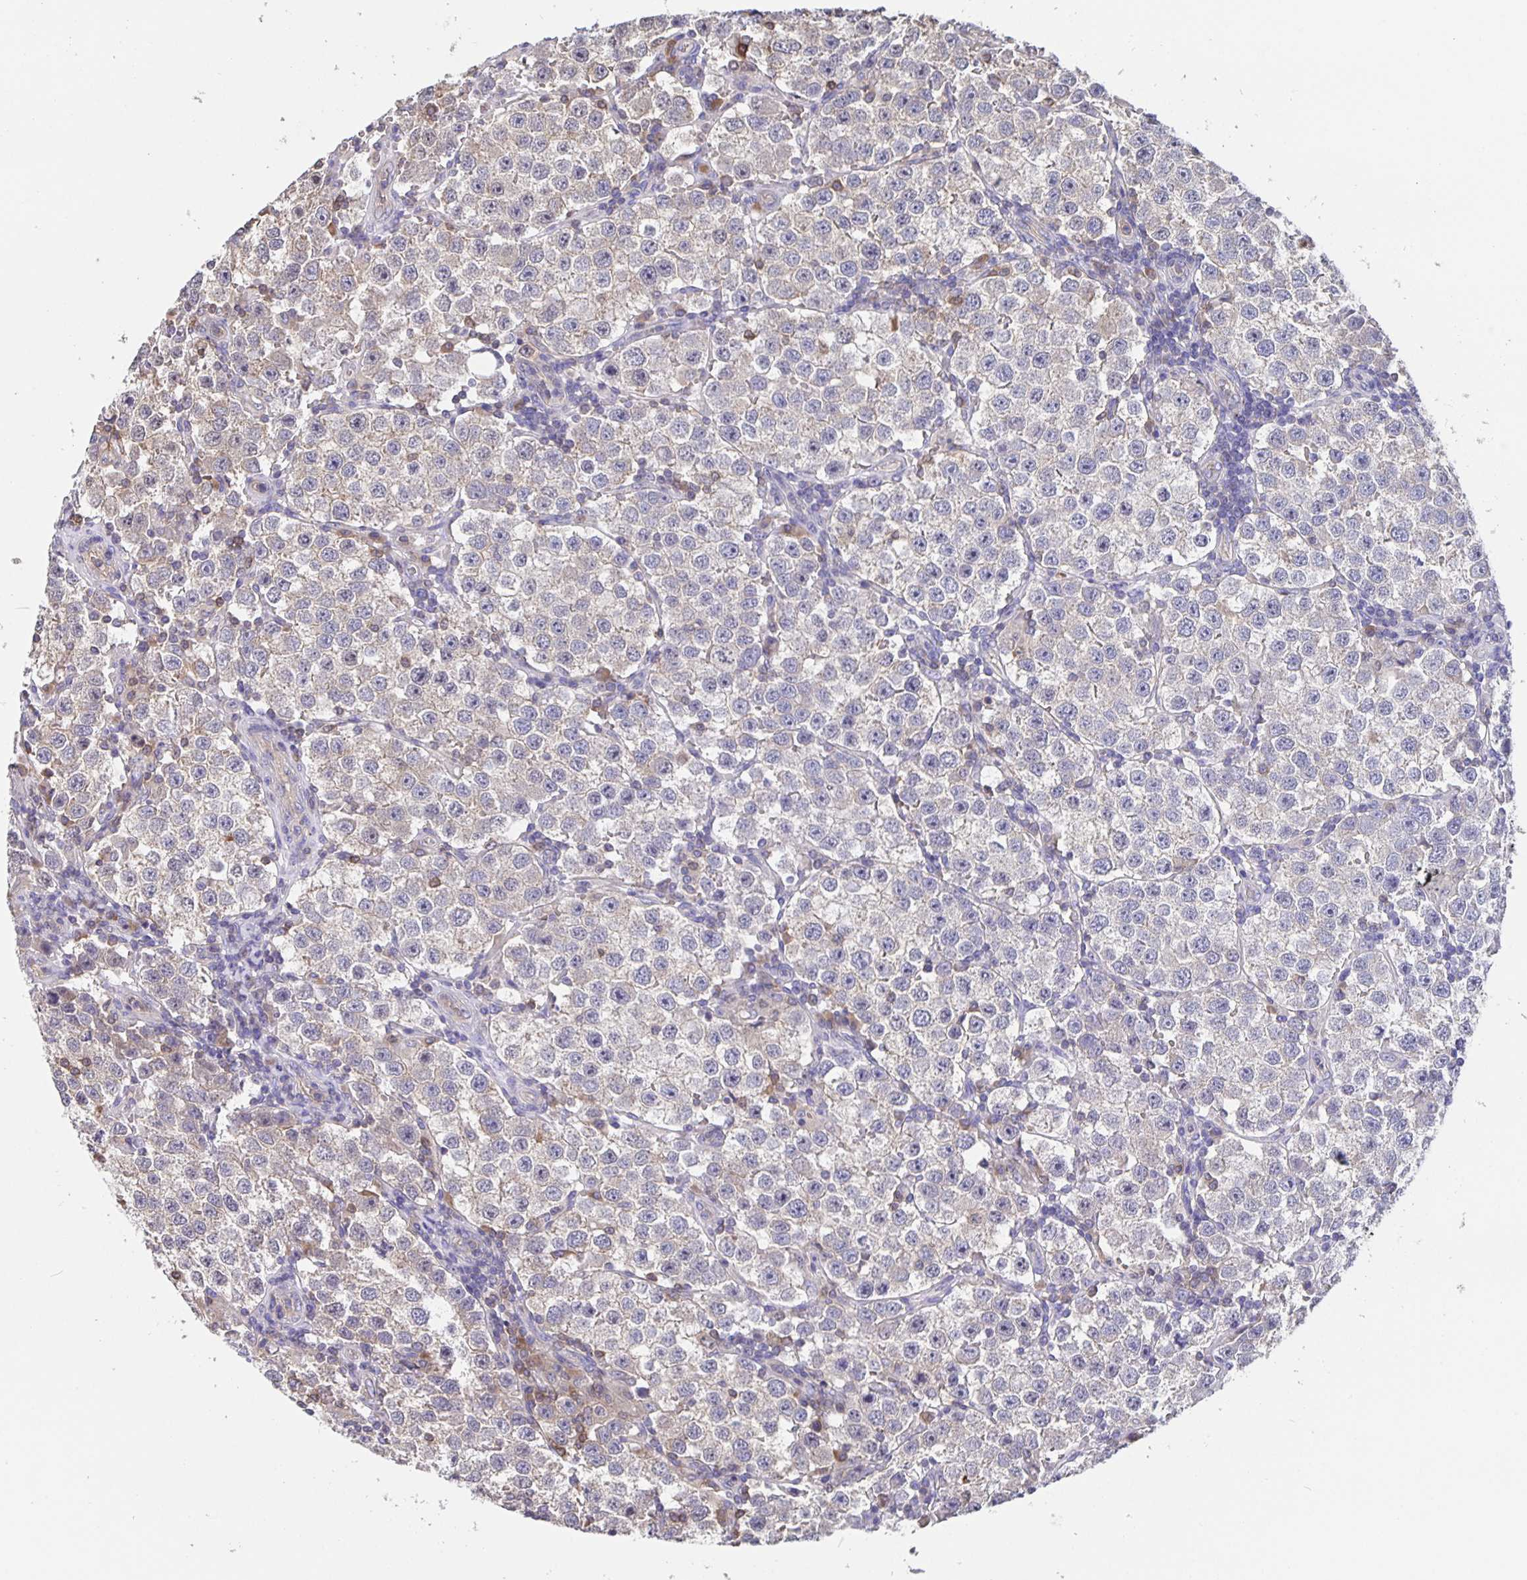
{"staining": {"intensity": "negative", "quantity": "none", "location": "none"}, "tissue": "testis cancer", "cell_type": "Tumor cells", "image_type": "cancer", "snomed": [{"axis": "morphology", "description": "Seminoma, NOS"}, {"axis": "topography", "description": "Testis"}], "caption": "DAB immunohistochemical staining of human seminoma (testis) shows no significant expression in tumor cells.", "gene": "FEM1C", "patient": {"sex": "male", "age": 37}}